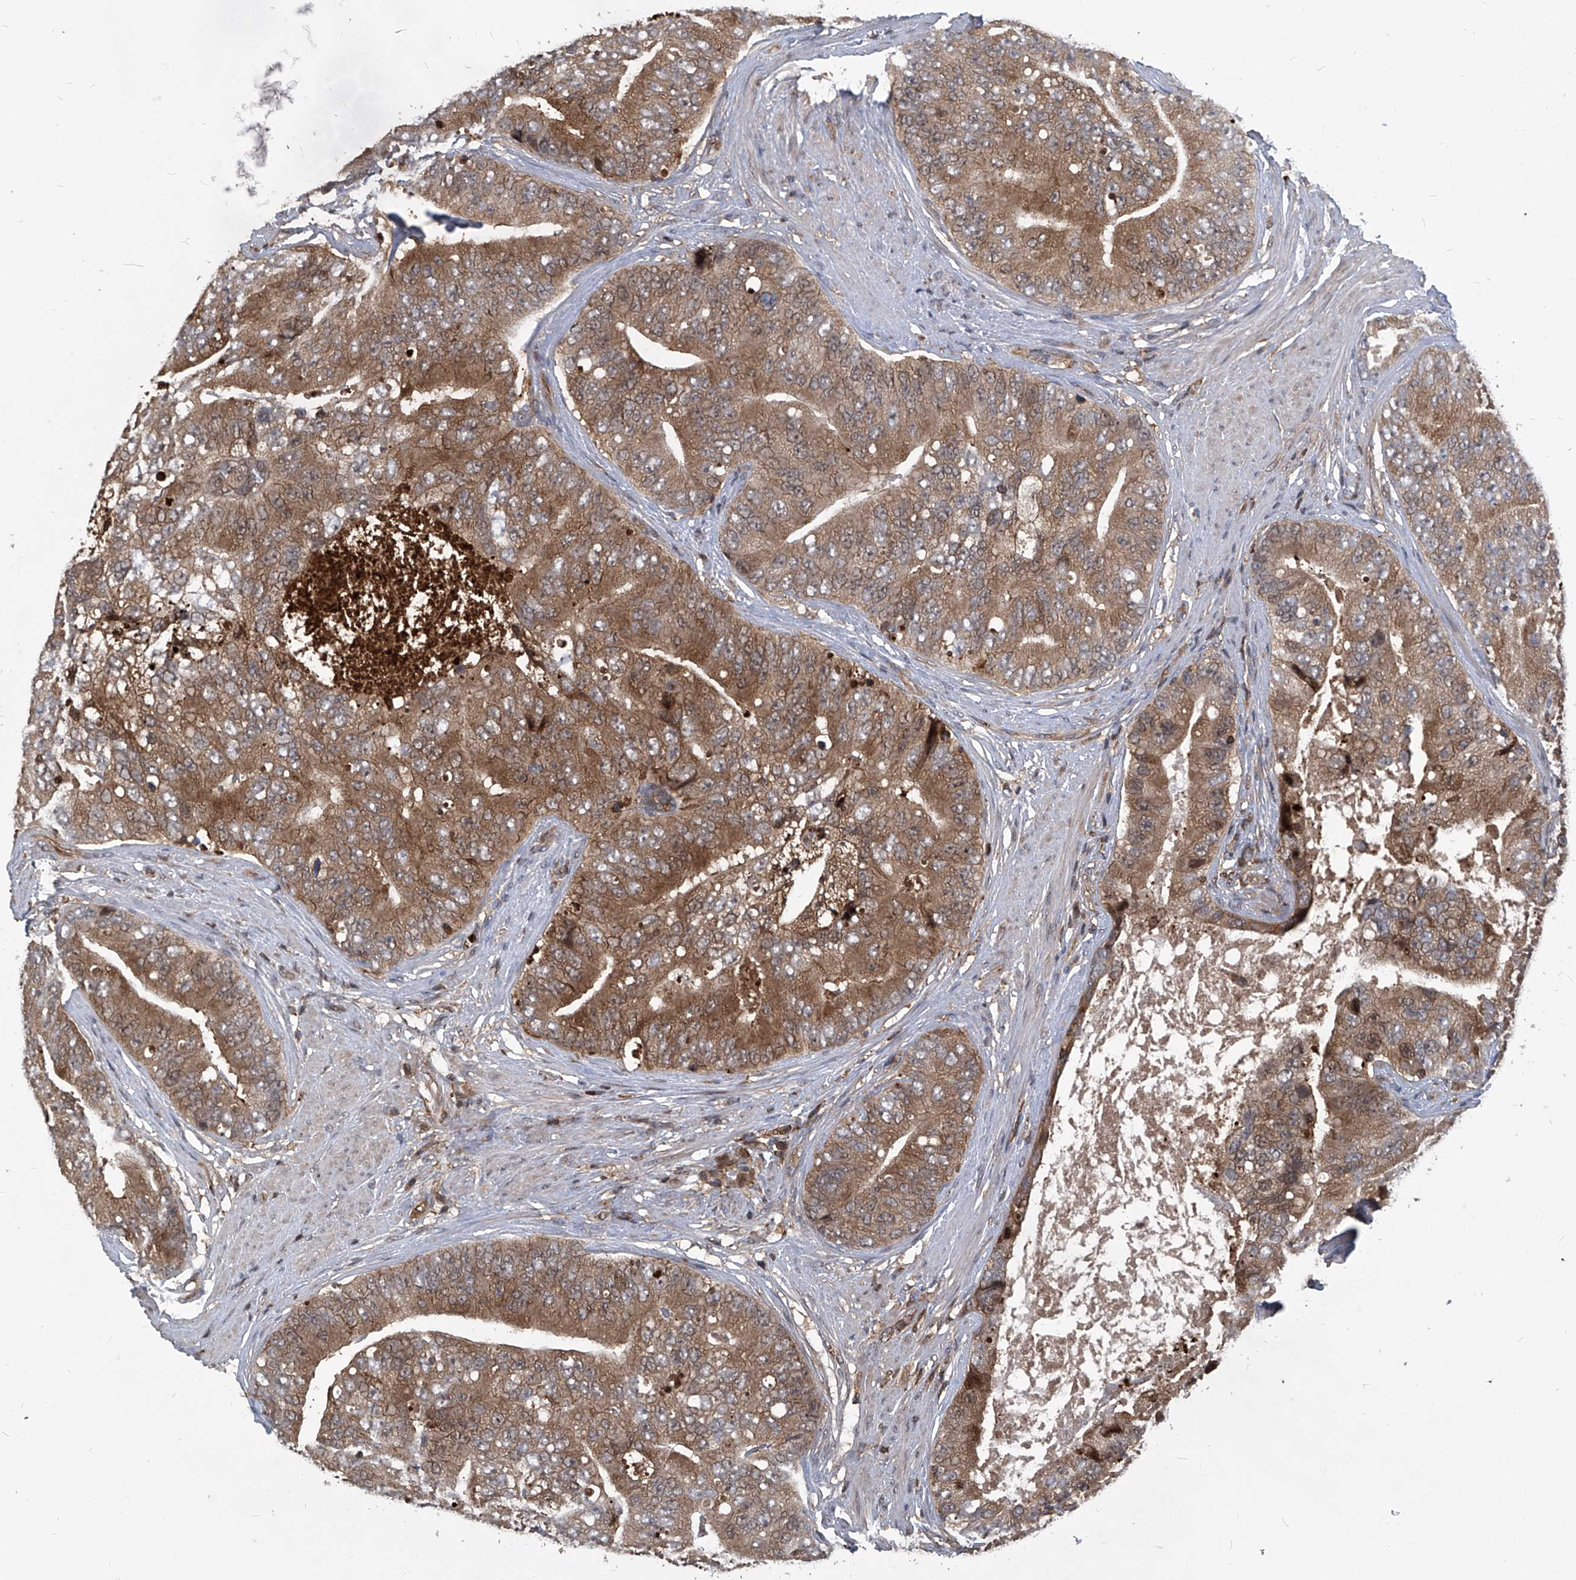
{"staining": {"intensity": "moderate", "quantity": ">75%", "location": "cytoplasmic/membranous"}, "tissue": "prostate cancer", "cell_type": "Tumor cells", "image_type": "cancer", "snomed": [{"axis": "morphology", "description": "Adenocarcinoma, High grade"}, {"axis": "topography", "description": "Prostate"}], "caption": "Prostate cancer (adenocarcinoma (high-grade)) tissue reveals moderate cytoplasmic/membranous positivity in about >75% of tumor cells", "gene": "PSMB1", "patient": {"sex": "male", "age": 70}}